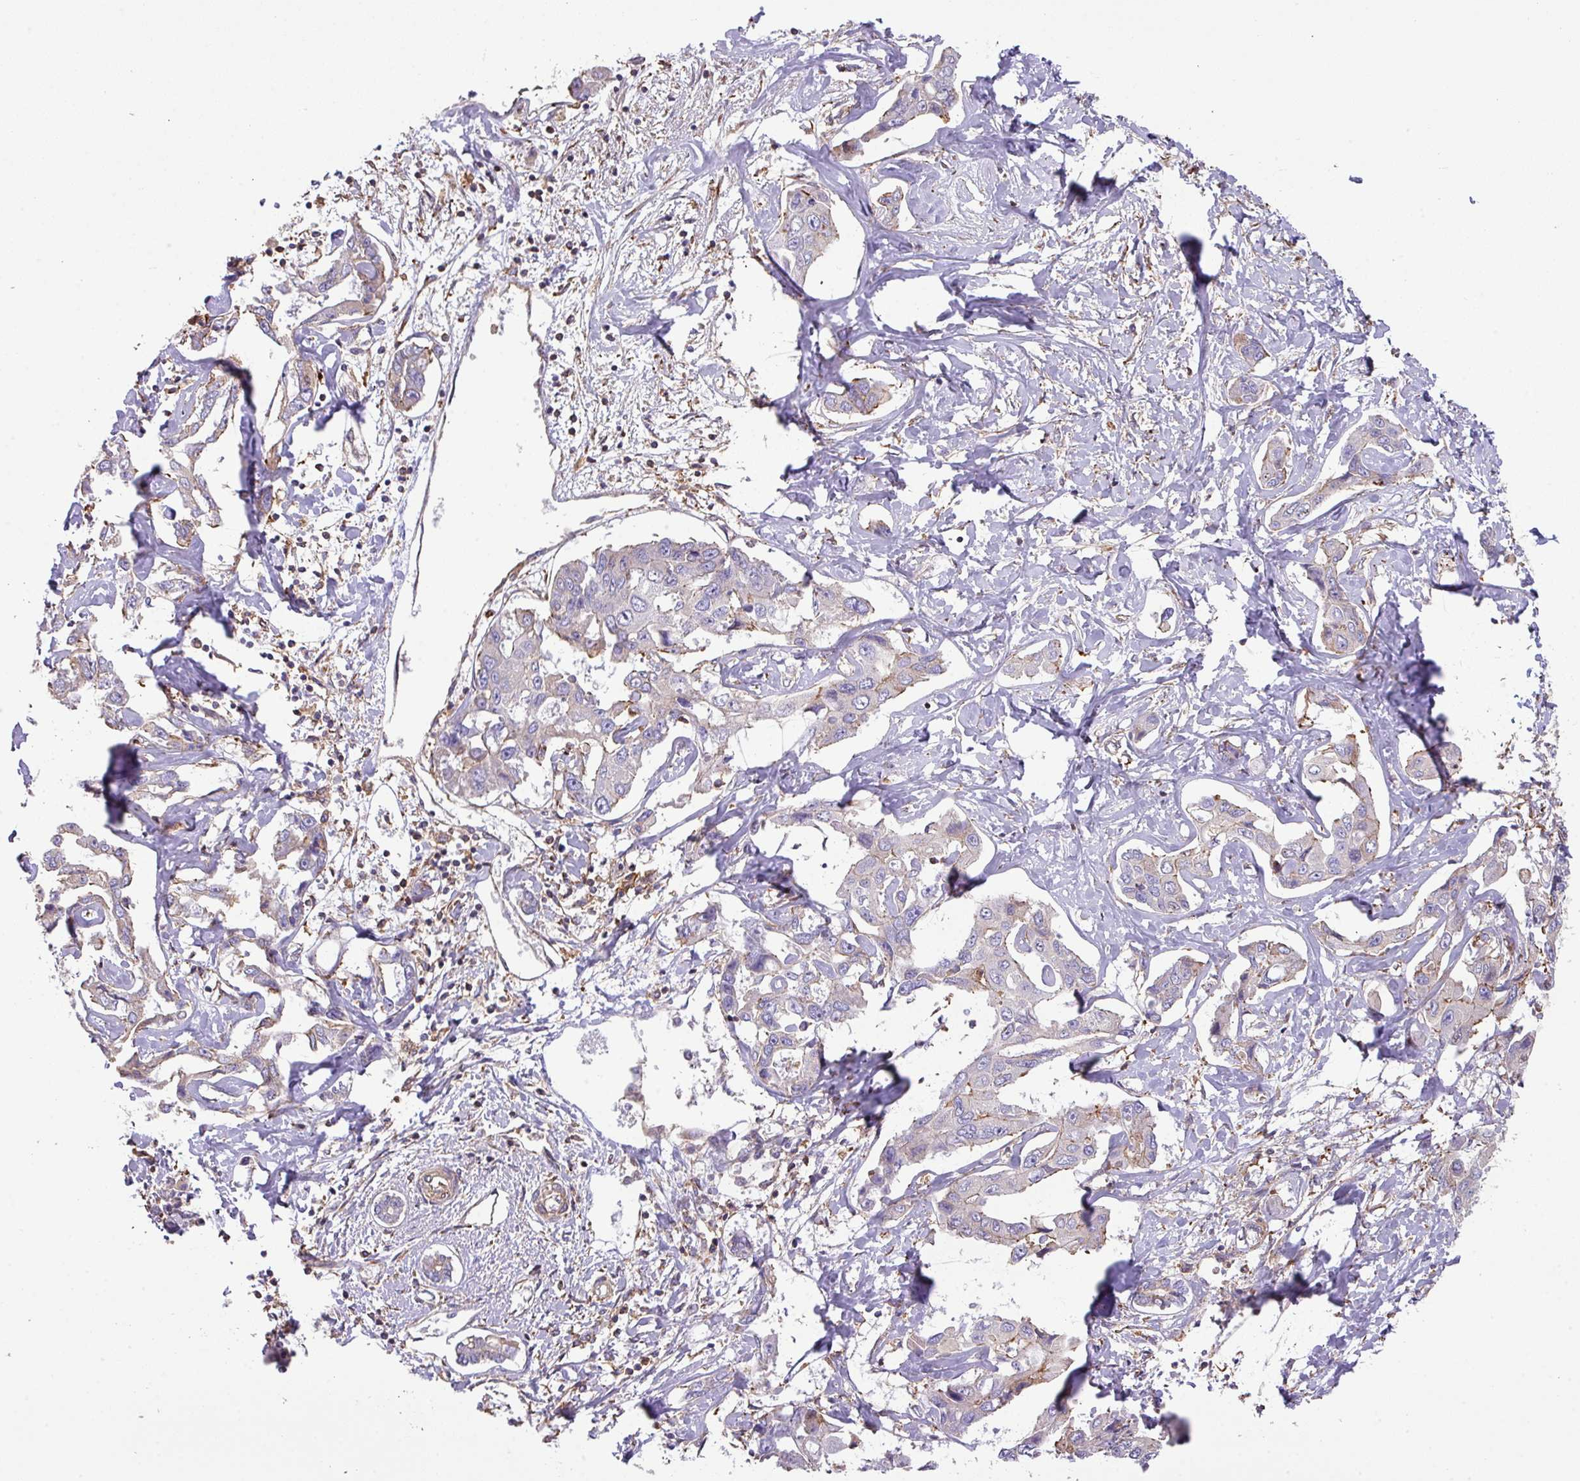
{"staining": {"intensity": "negative", "quantity": "none", "location": "none"}, "tissue": "liver cancer", "cell_type": "Tumor cells", "image_type": "cancer", "snomed": [{"axis": "morphology", "description": "Cholangiocarcinoma"}, {"axis": "topography", "description": "Liver"}], "caption": "DAB (3,3'-diaminobenzidine) immunohistochemical staining of human liver cholangiocarcinoma exhibits no significant expression in tumor cells.", "gene": "LRRC41", "patient": {"sex": "male", "age": 59}}